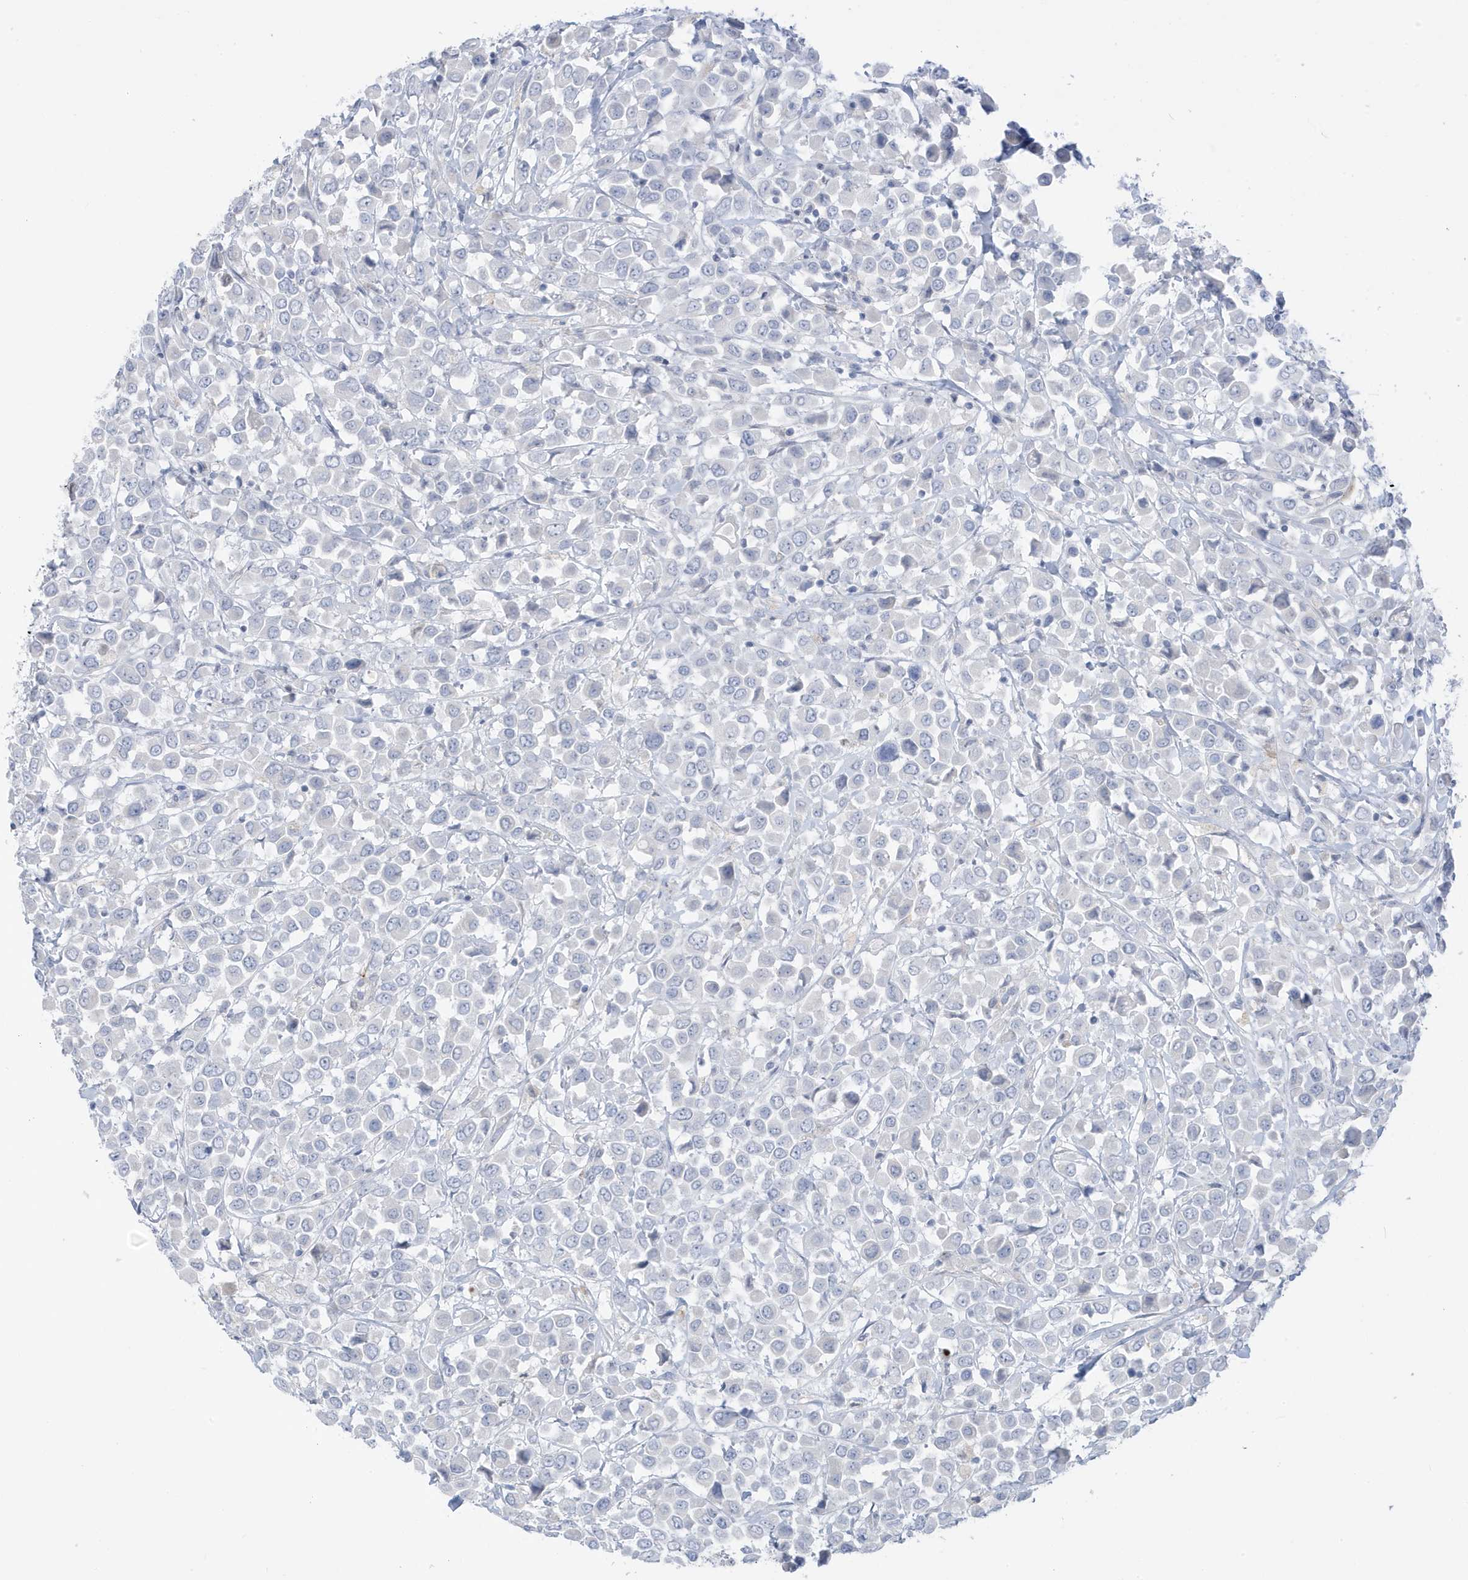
{"staining": {"intensity": "negative", "quantity": "none", "location": "none"}, "tissue": "breast cancer", "cell_type": "Tumor cells", "image_type": "cancer", "snomed": [{"axis": "morphology", "description": "Duct carcinoma"}, {"axis": "topography", "description": "Breast"}], "caption": "This is an immunohistochemistry photomicrograph of human breast infiltrating ductal carcinoma. There is no expression in tumor cells.", "gene": "PERM1", "patient": {"sex": "female", "age": 61}}